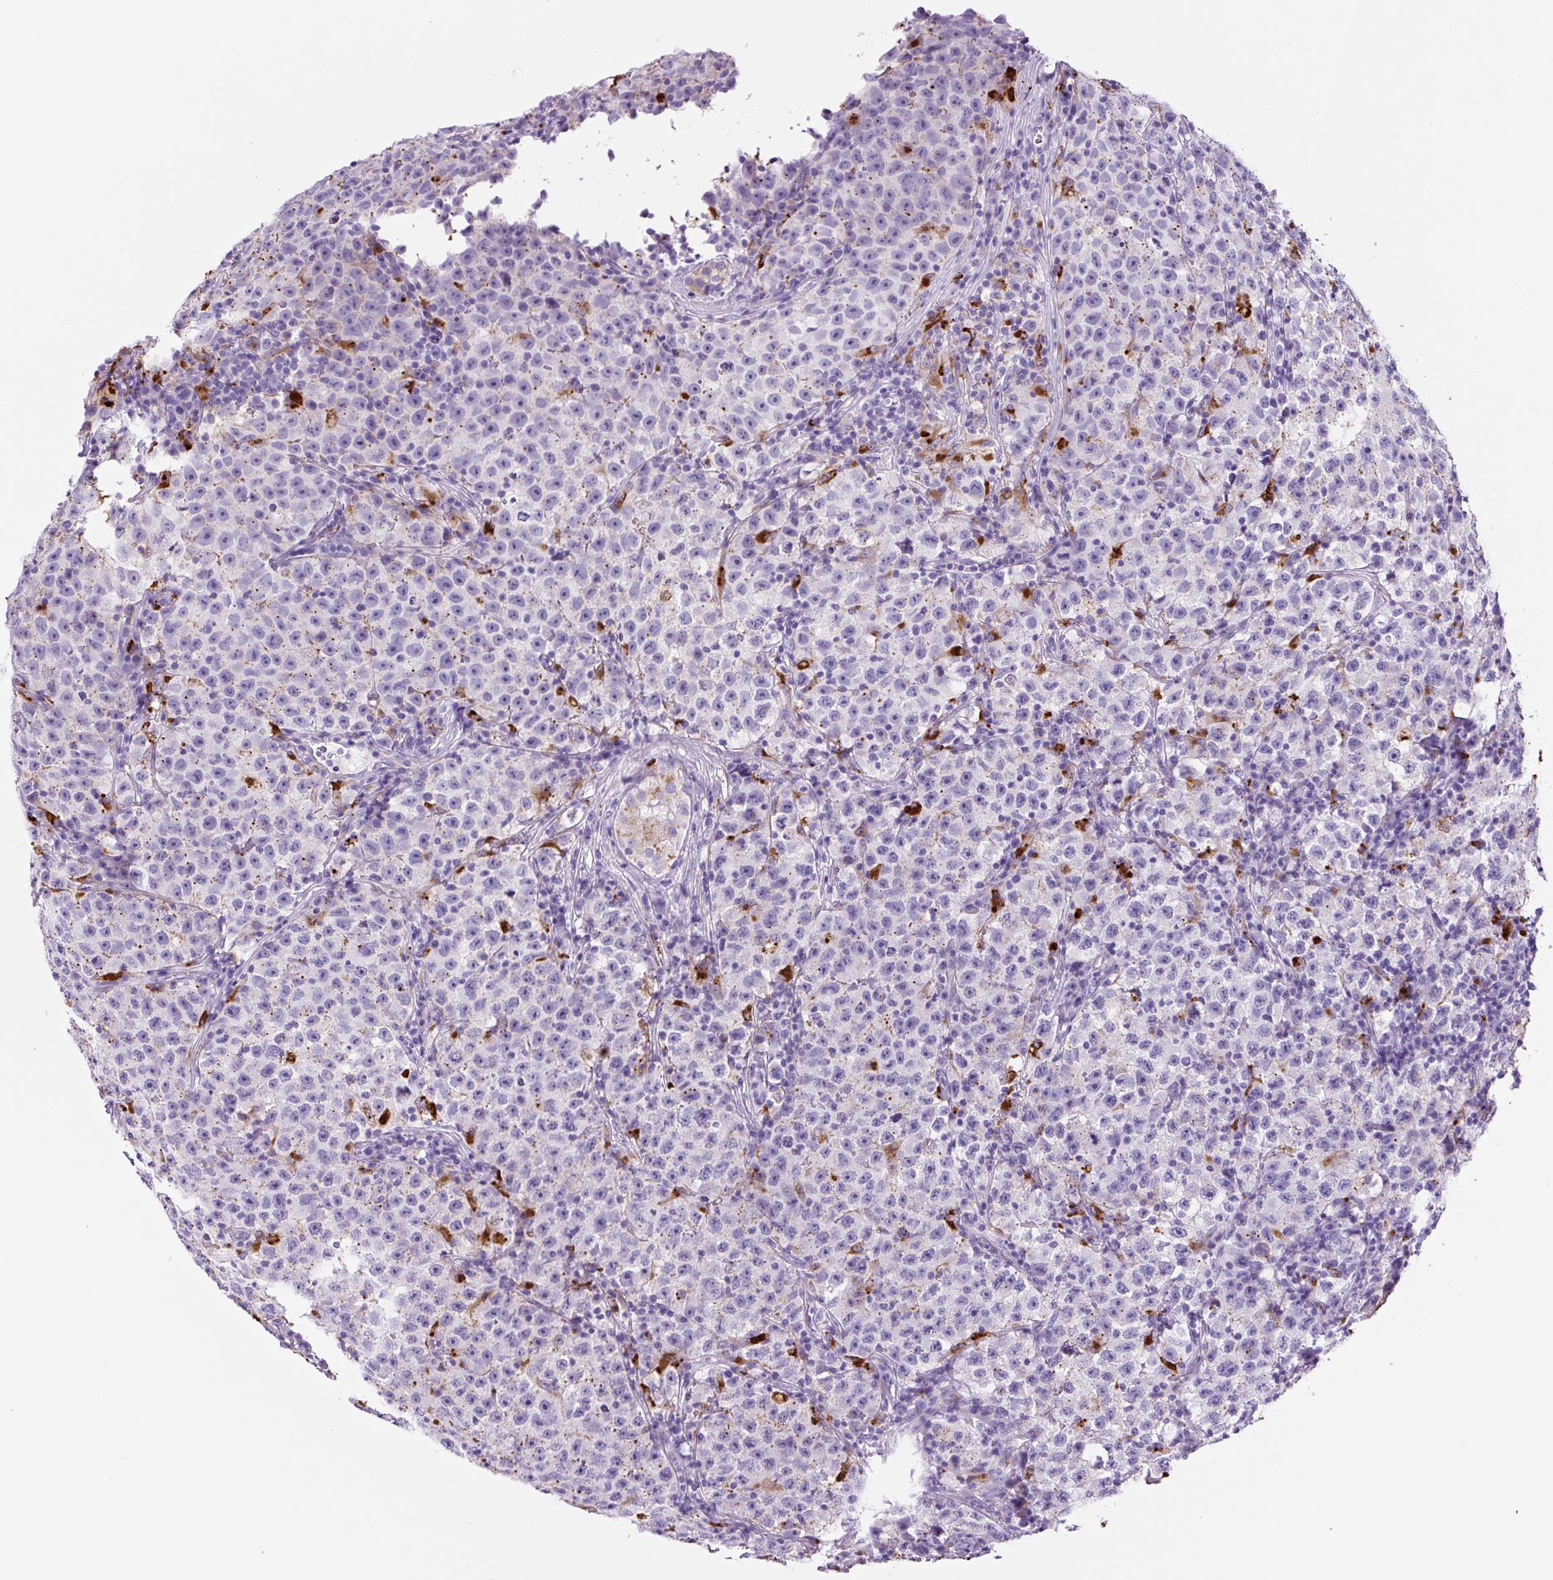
{"staining": {"intensity": "negative", "quantity": "none", "location": "none"}, "tissue": "testis cancer", "cell_type": "Tumor cells", "image_type": "cancer", "snomed": [{"axis": "morphology", "description": "Seminoma, NOS"}, {"axis": "topography", "description": "Testis"}], "caption": "Immunohistochemistry of seminoma (testis) exhibits no staining in tumor cells.", "gene": "LCN10", "patient": {"sex": "male", "age": 22}}